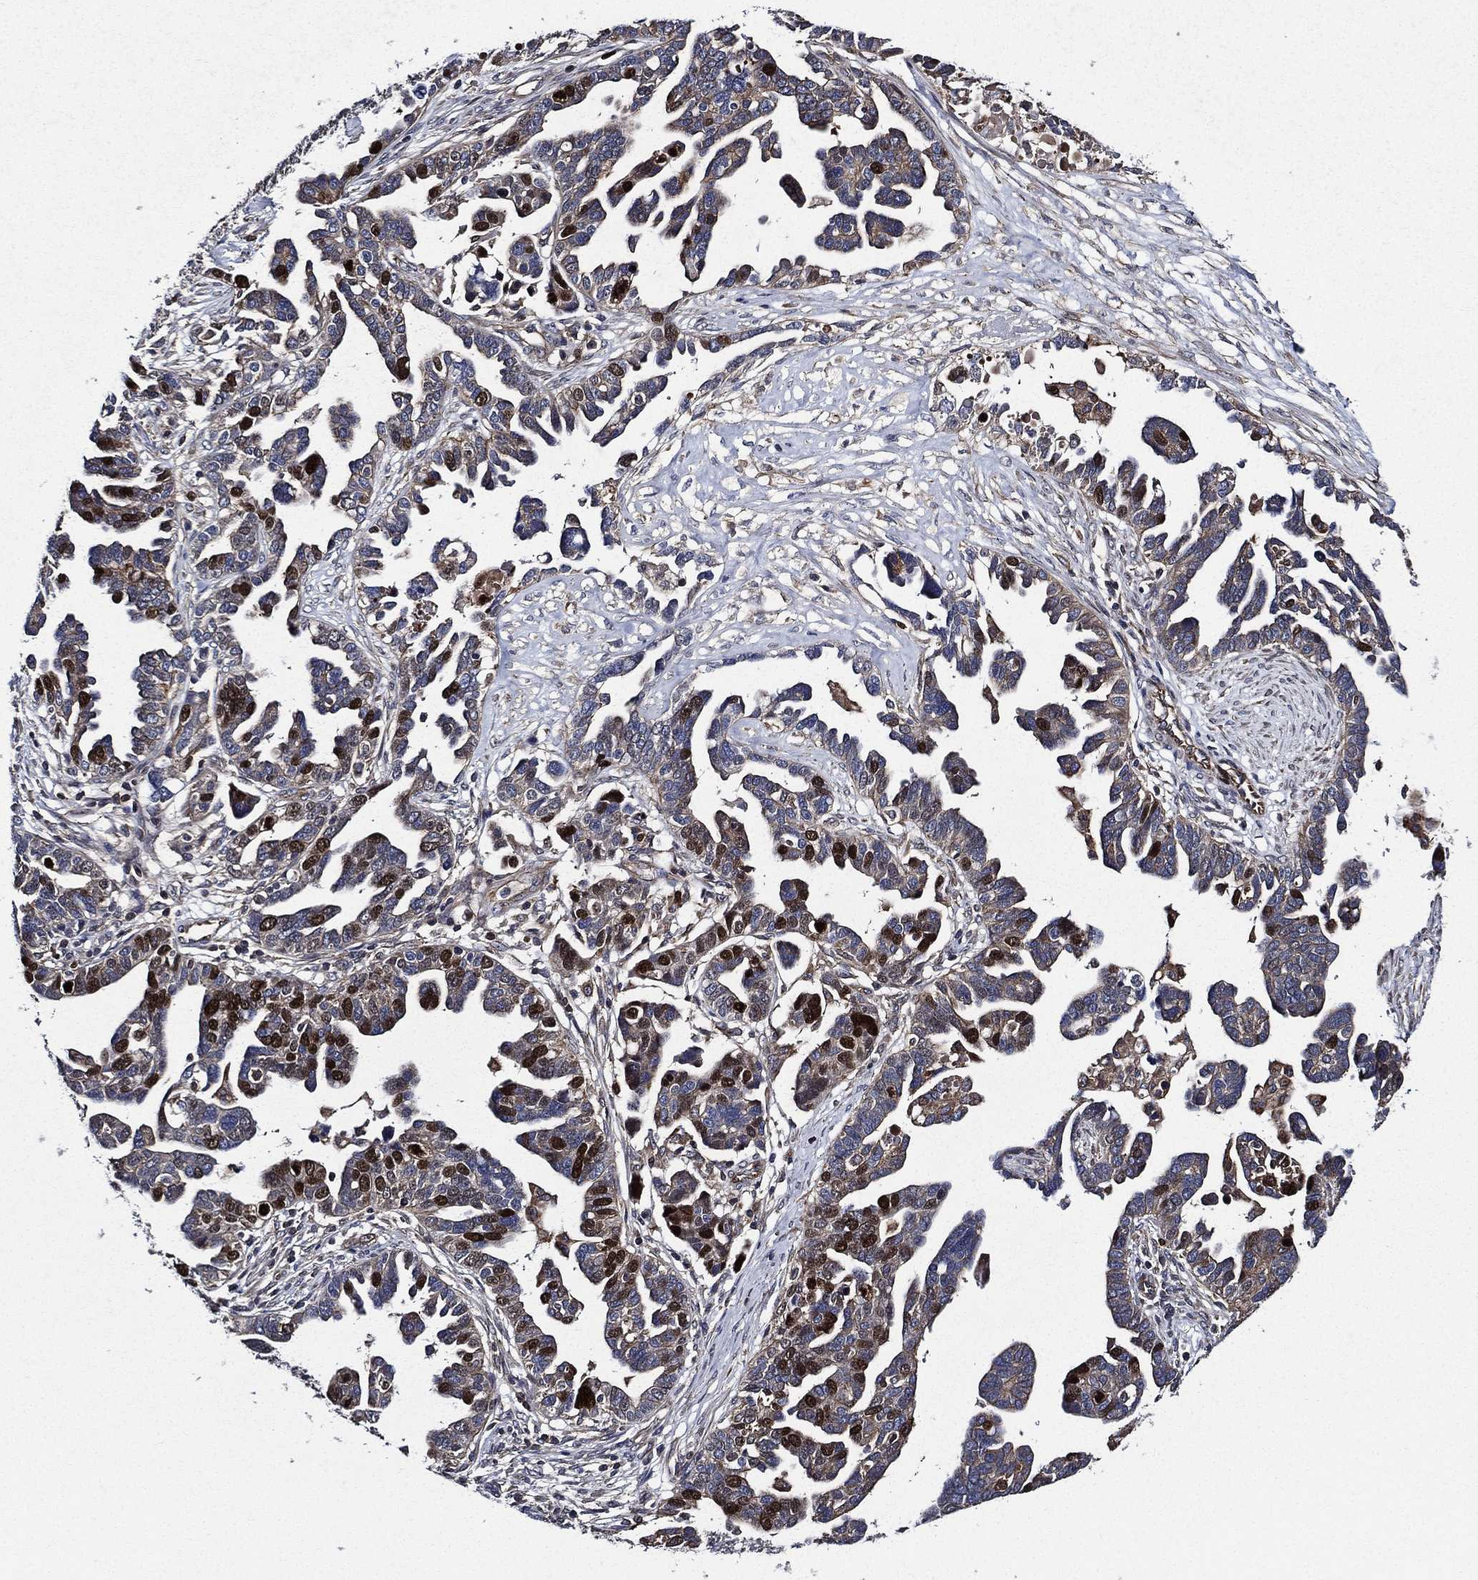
{"staining": {"intensity": "strong", "quantity": "<25%", "location": "nuclear"}, "tissue": "ovarian cancer", "cell_type": "Tumor cells", "image_type": "cancer", "snomed": [{"axis": "morphology", "description": "Cystadenocarcinoma, serous, NOS"}, {"axis": "topography", "description": "Ovary"}], "caption": "Immunohistochemical staining of serous cystadenocarcinoma (ovarian) reveals strong nuclear protein staining in approximately <25% of tumor cells.", "gene": "KIF20B", "patient": {"sex": "female", "age": 54}}